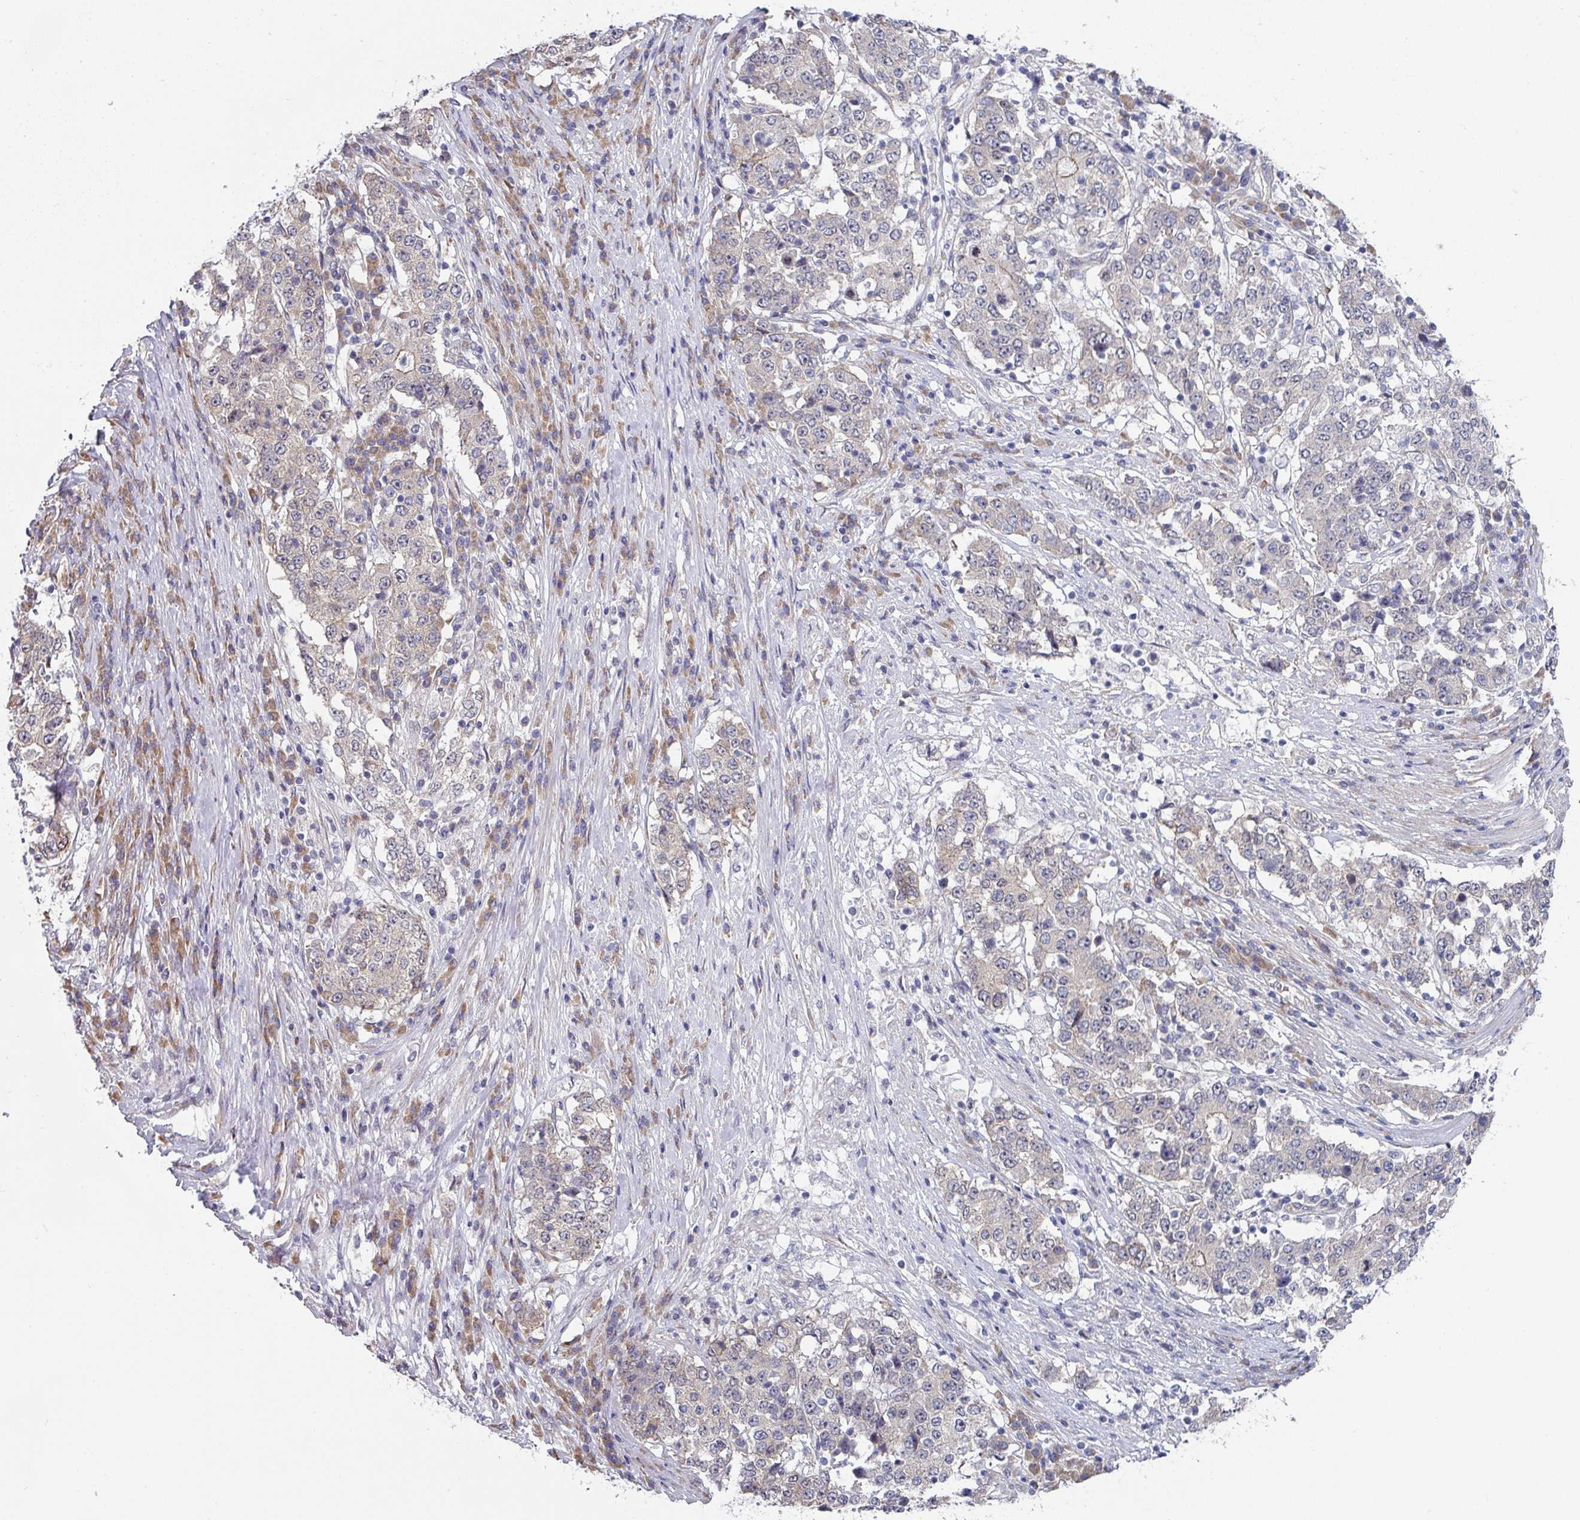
{"staining": {"intensity": "negative", "quantity": "none", "location": "none"}, "tissue": "stomach cancer", "cell_type": "Tumor cells", "image_type": "cancer", "snomed": [{"axis": "morphology", "description": "Adenocarcinoma, NOS"}, {"axis": "topography", "description": "Stomach"}], "caption": "IHC of human stomach adenocarcinoma displays no expression in tumor cells.", "gene": "TMED5", "patient": {"sex": "male", "age": 59}}